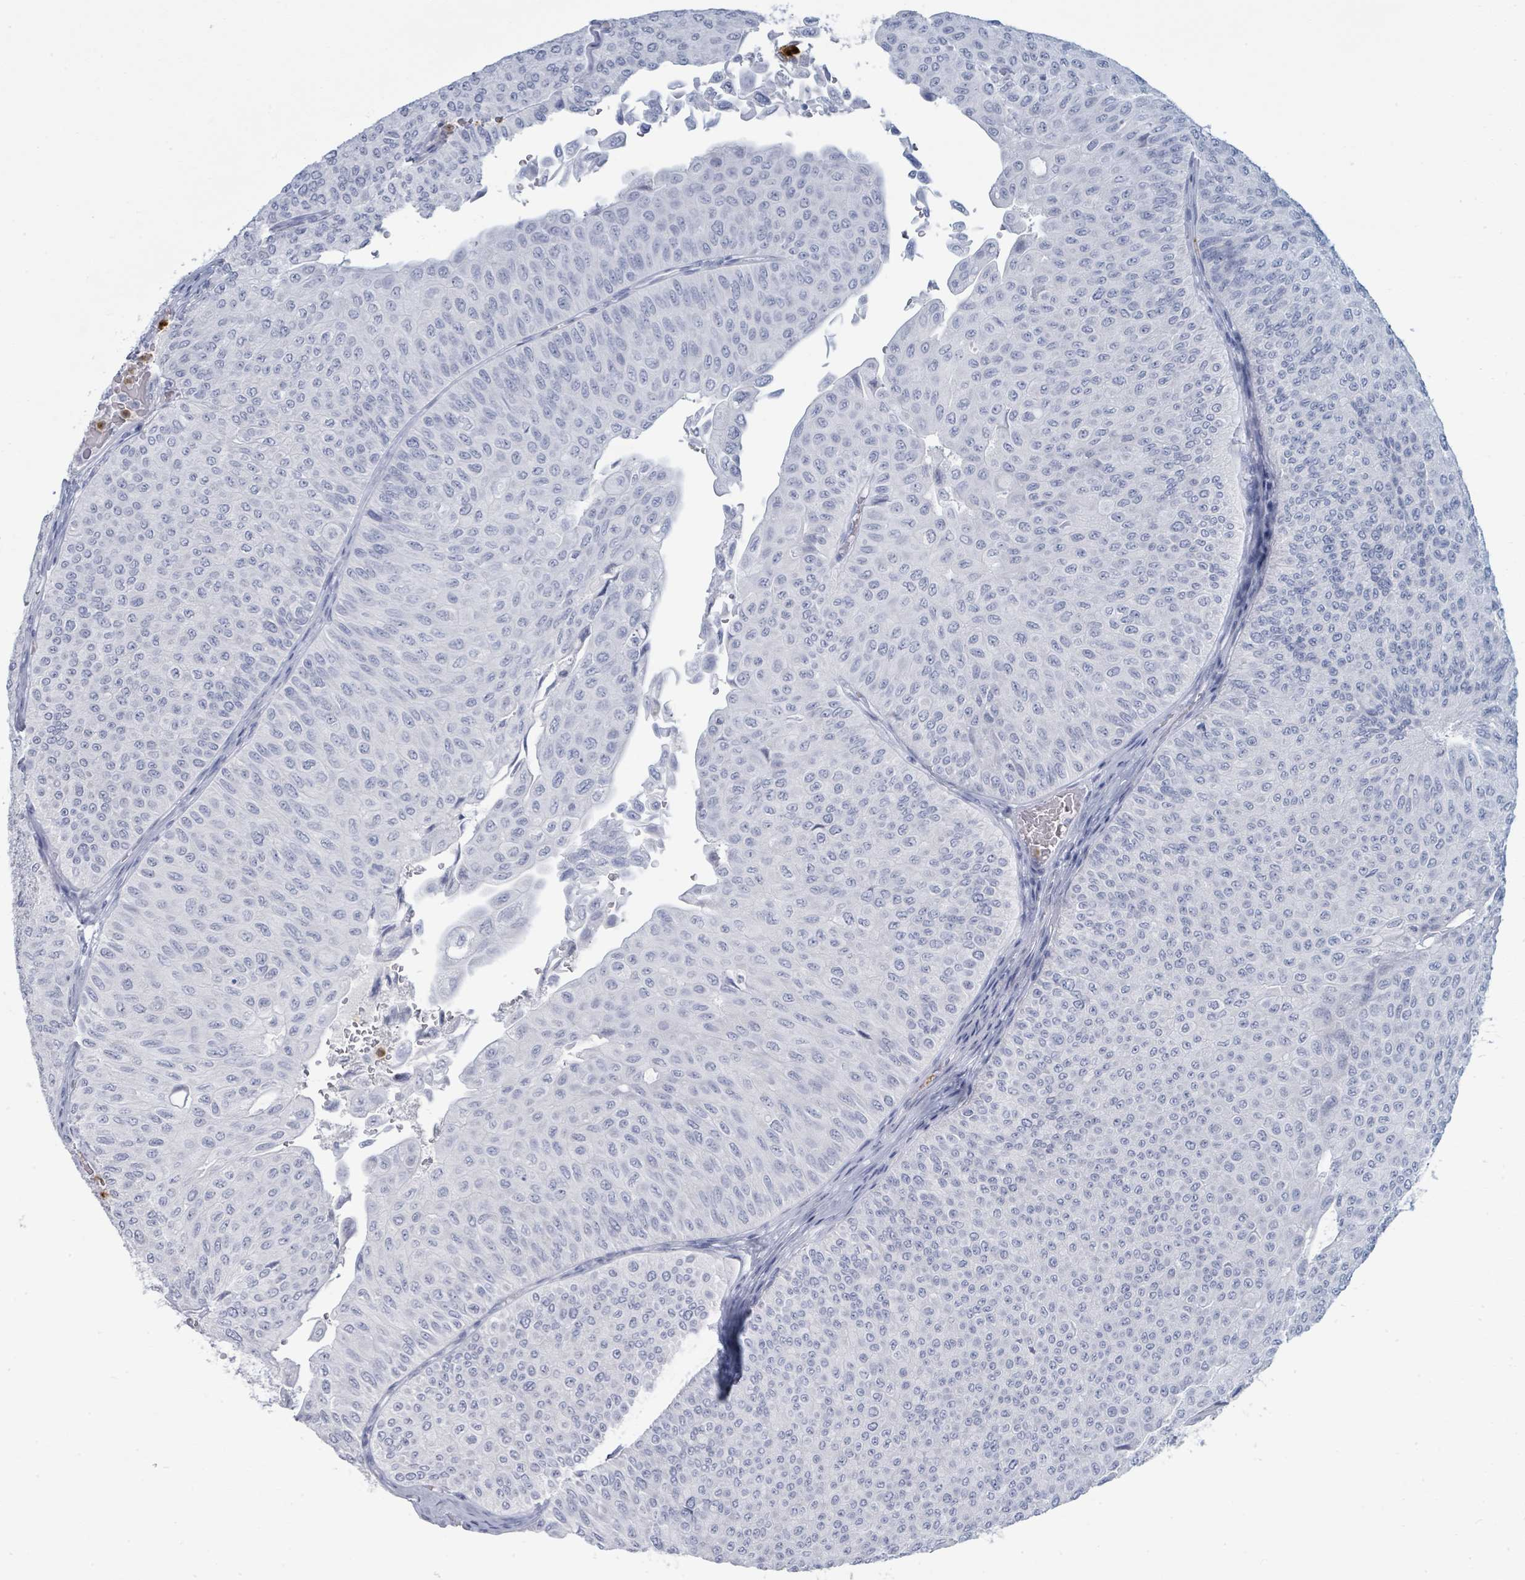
{"staining": {"intensity": "negative", "quantity": "none", "location": "none"}, "tissue": "urothelial cancer", "cell_type": "Tumor cells", "image_type": "cancer", "snomed": [{"axis": "morphology", "description": "Urothelial carcinoma, NOS"}, {"axis": "topography", "description": "Urinary bladder"}], "caption": "Human urothelial cancer stained for a protein using immunohistochemistry reveals no positivity in tumor cells.", "gene": "DEFA4", "patient": {"sex": "male", "age": 59}}